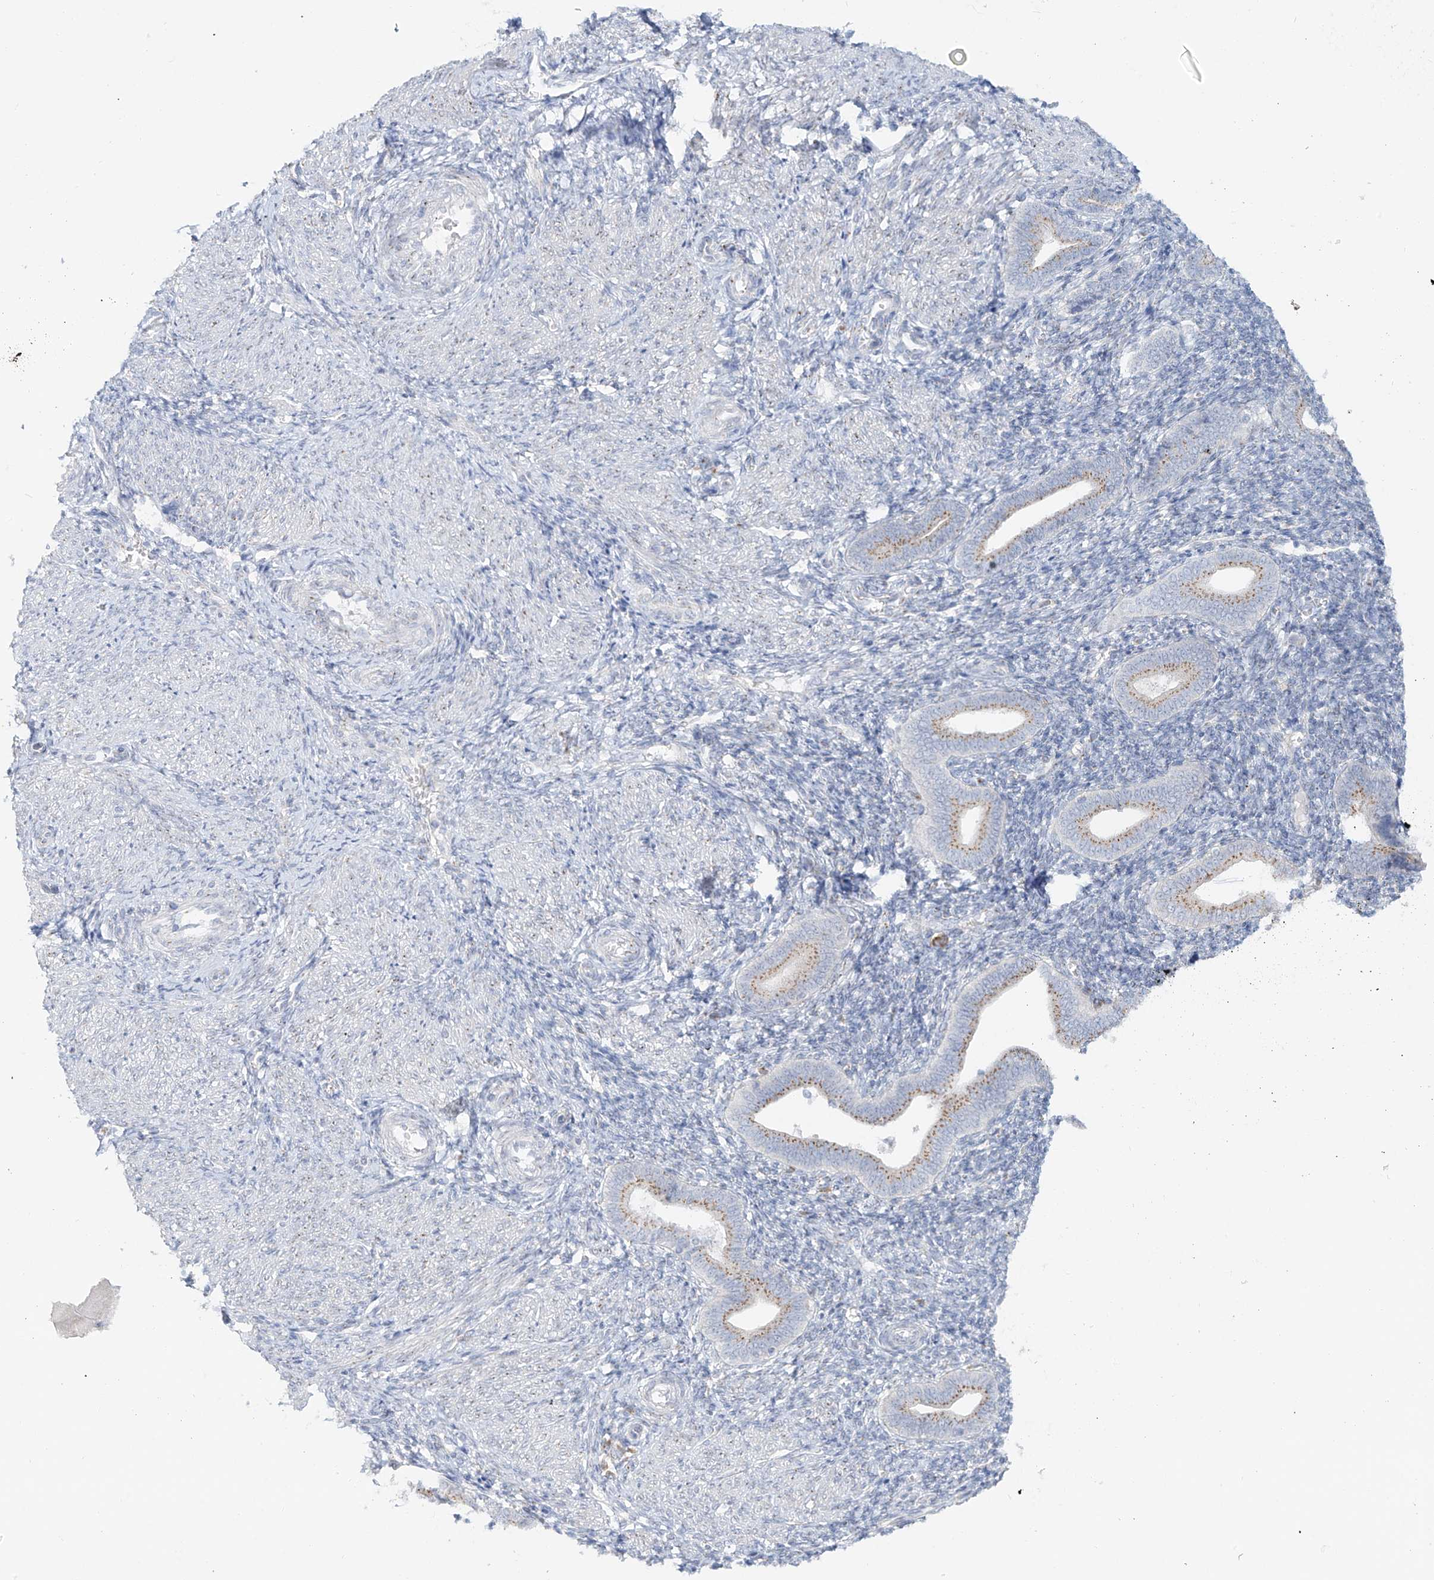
{"staining": {"intensity": "moderate", "quantity": "<25%", "location": "cytoplasmic/membranous"}, "tissue": "endometrium", "cell_type": "Cells in endometrial stroma", "image_type": "normal", "snomed": [{"axis": "morphology", "description": "Normal tissue, NOS"}, {"axis": "topography", "description": "Uterus"}, {"axis": "topography", "description": "Endometrium"}], "caption": "IHC photomicrograph of unremarkable endometrium stained for a protein (brown), which shows low levels of moderate cytoplasmic/membranous positivity in approximately <25% of cells in endometrial stroma.", "gene": "BSDC1", "patient": {"sex": "female", "age": 33}}